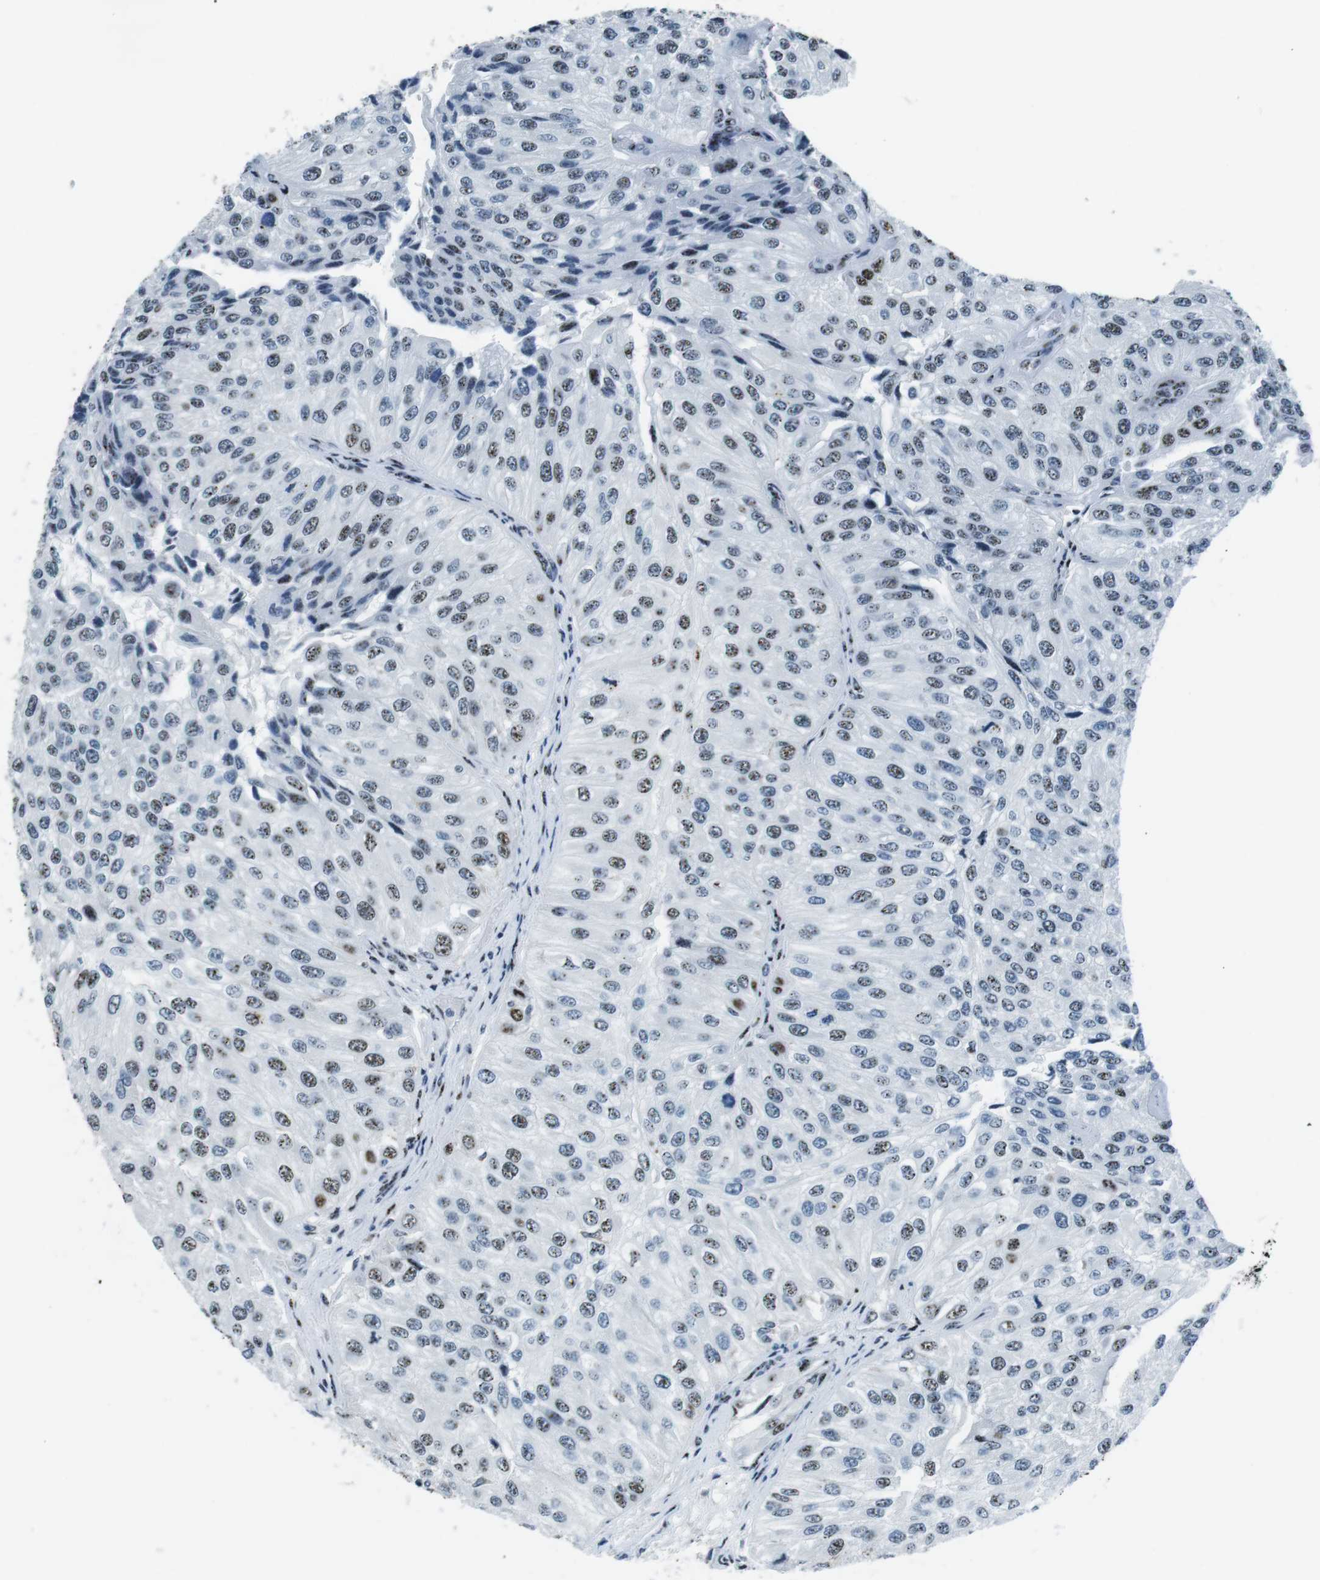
{"staining": {"intensity": "weak", "quantity": ">75%", "location": "nuclear"}, "tissue": "urothelial cancer", "cell_type": "Tumor cells", "image_type": "cancer", "snomed": [{"axis": "morphology", "description": "Urothelial carcinoma, High grade"}, {"axis": "topography", "description": "Kidney"}, {"axis": "topography", "description": "Urinary bladder"}], "caption": "Protein analysis of high-grade urothelial carcinoma tissue reveals weak nuclear expression in approximately >75% of tumor cells.", "gene": "PML", "patient": {"sex": "male", "age": 77}}